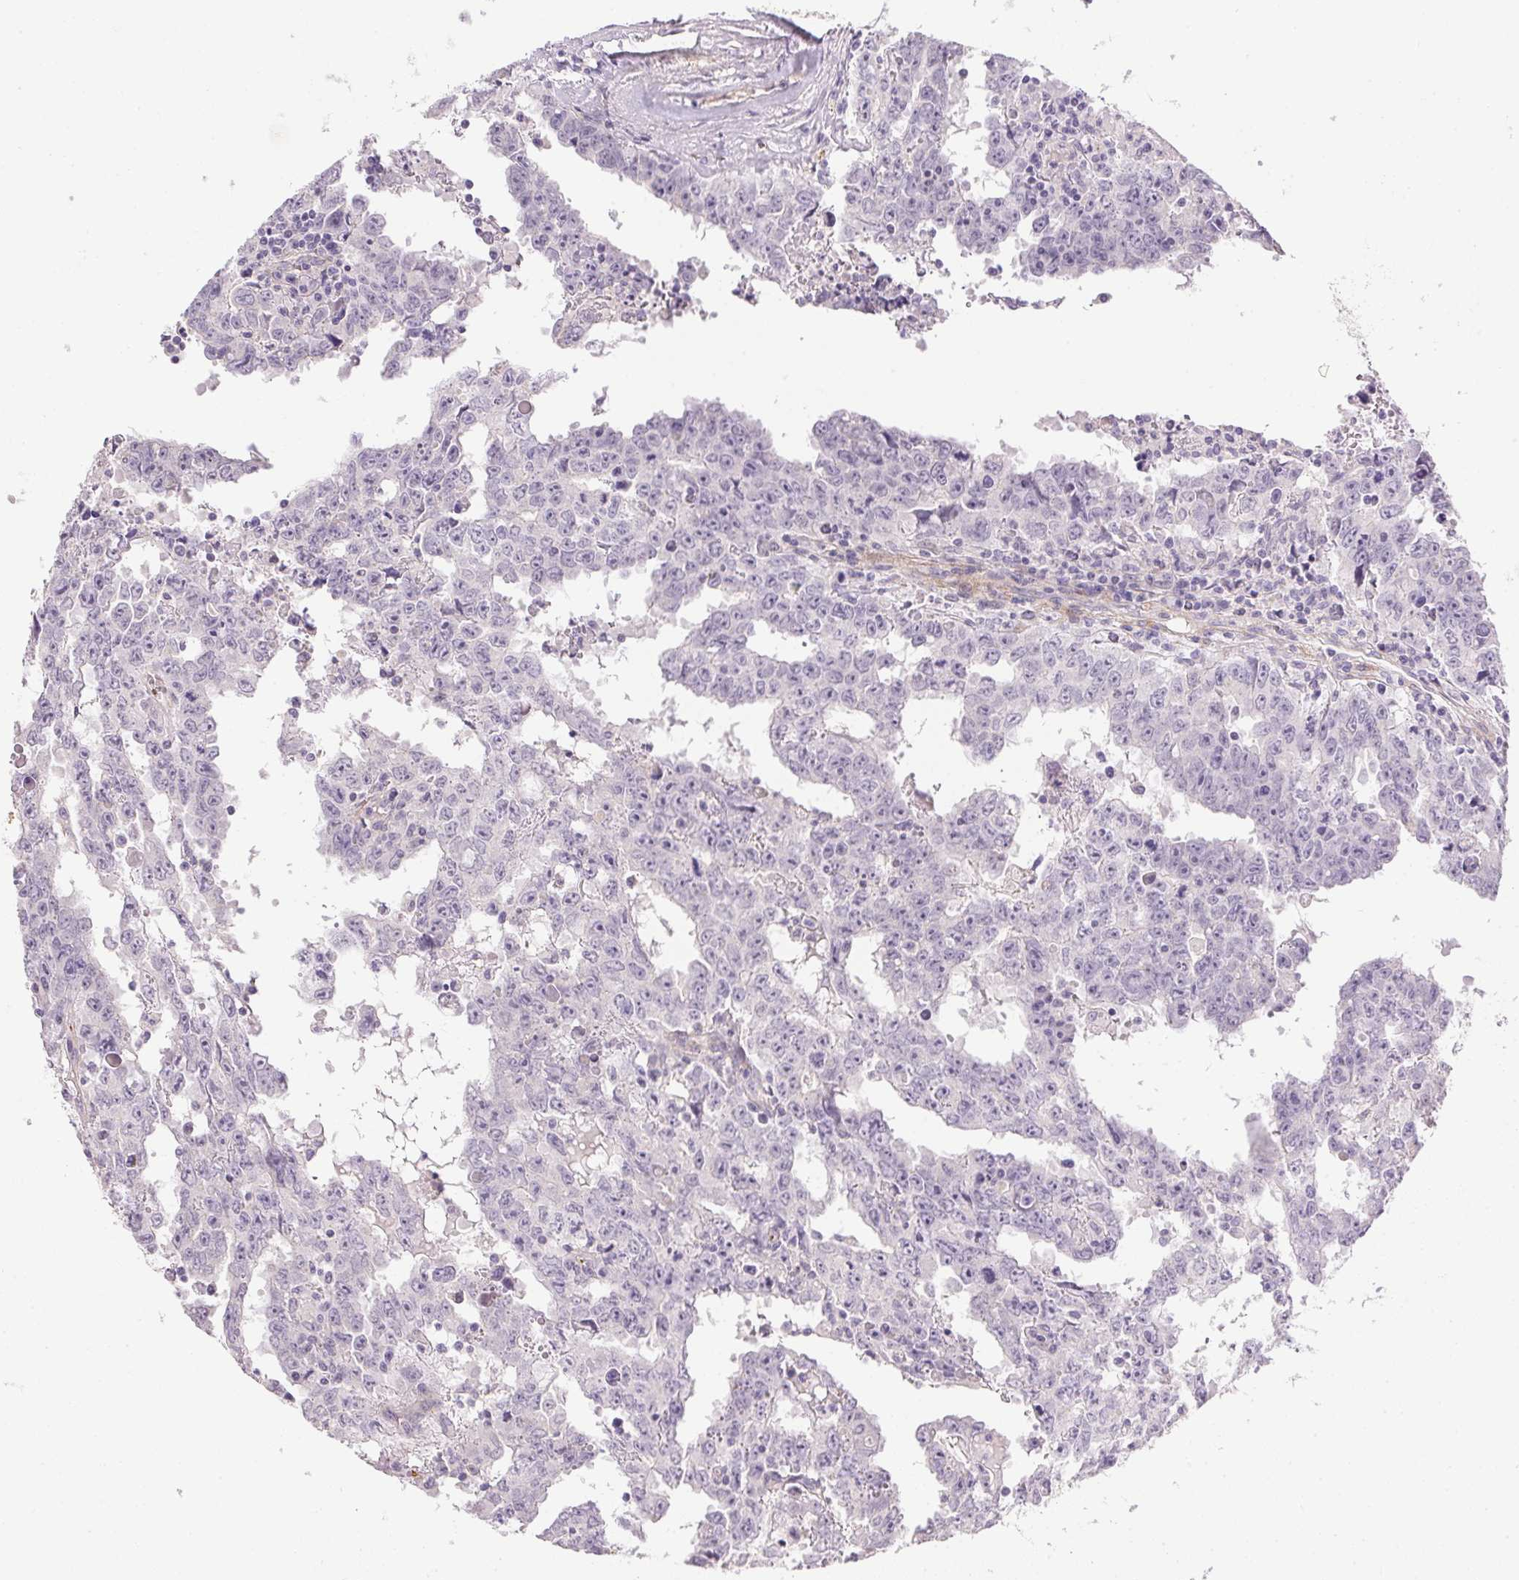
{"staining": {"intensity": "negative", "quantity": "none", "location": "none"}, "tissue": "testis cancer", "cell_type": "Tumor cells", "image_type": "cancer", "snomed": [{"axis": "morphology", "description": "Carcinoma, Embryonal, NOS"}, {"axis": "topography", "description": "Testis"}], "caption": "Immunohistochemistry of human testis cancer demonstrates no positivity in tumor cells.", "gene": "PRL", "patient": {"sex": "male", "age": 22}}